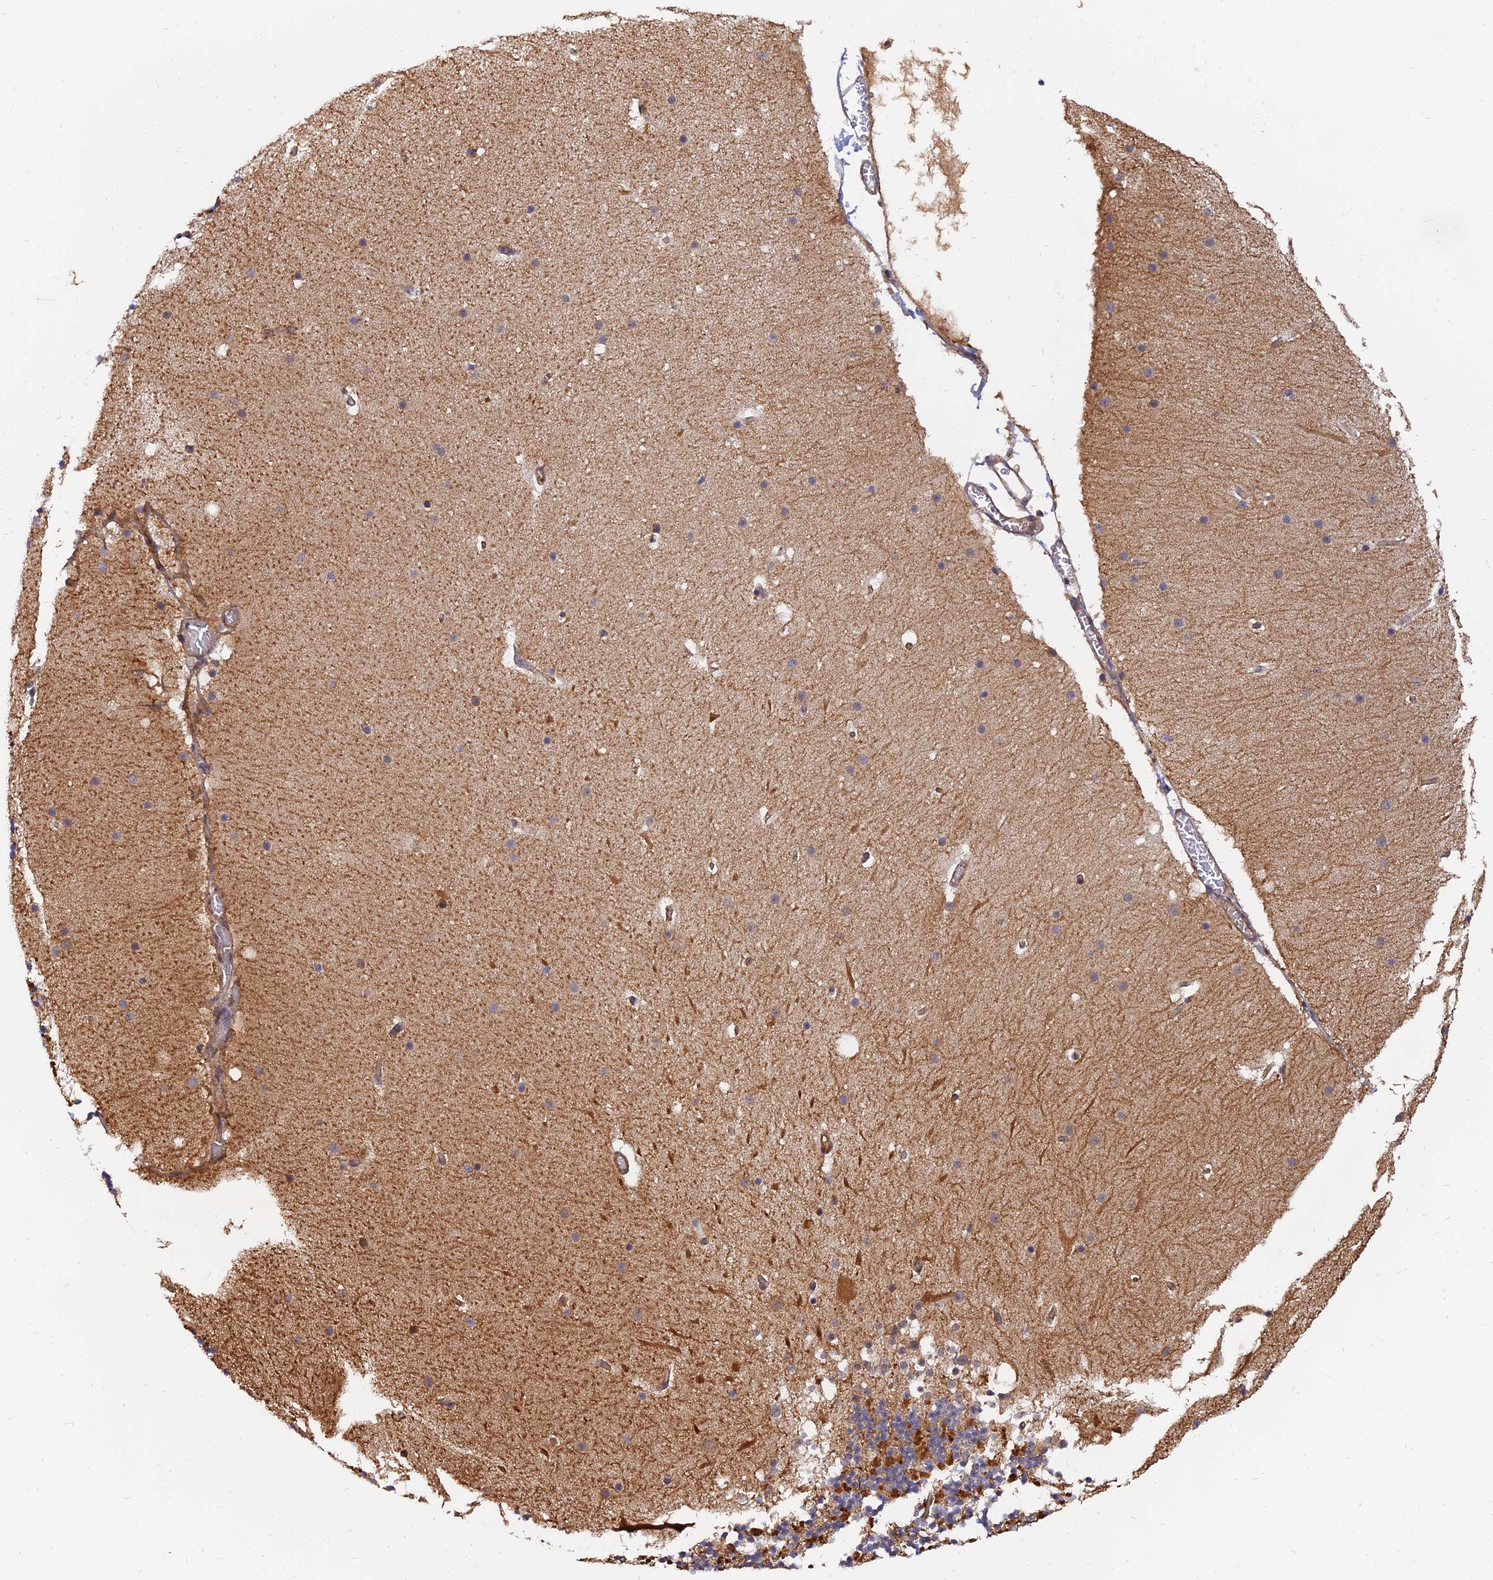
{"staining": {"intensity": "moderate", "quantity": "25%-75%", "location": "cytoplasmic/membranous"}, "tissue": "cerebellum", "cell_type": "Cells in granular layer", "image_type": "normal", "snomed": [{"axis": "morphology", "description": "Normal tissue, NOS"}, {"axis": "topography", "description": "Cerebellum"}], "caption": "The immunohistochemical stain labels moderate cytoplasmic/membranous positivity in cells in granular layer of benign cerebellum. The protein of interest is shown in brown color, while the nuclei are stained blue.", "gene": "WDR41", "patient": {"sex": "male", "age": 57}}